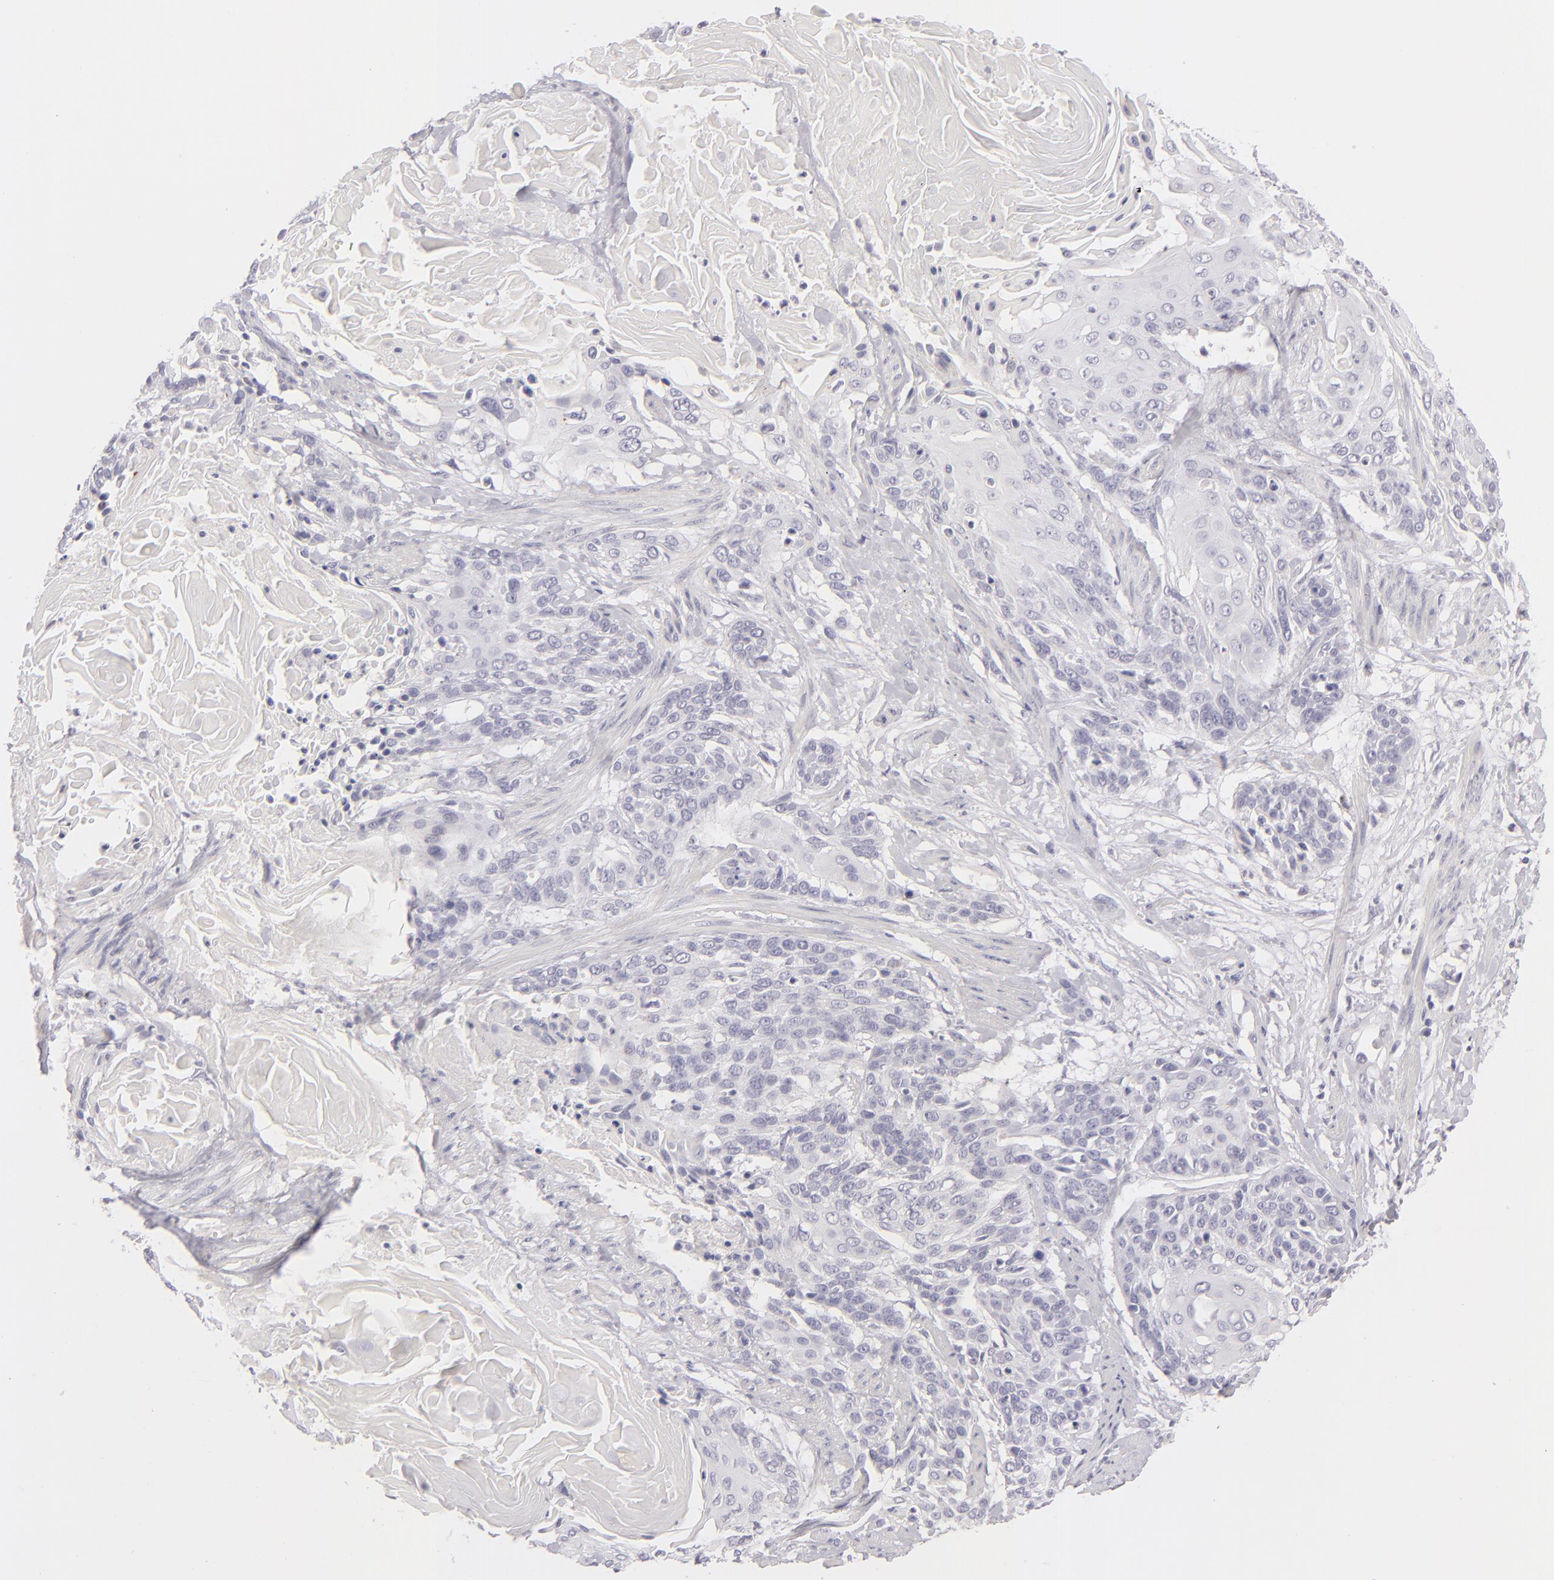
{"staining": {"intensity": "negative", "quantity": "none", "location": "none"}, "tissue": "cervical cancer", "cell_type": "Tumor cells", "image_type": "cancer", "snomed": [{"axis": "morphology", "description": "Squamous cell carcinoma, NOS"}, {"axis": "topography", "description": "Cervix"}], "caption": "This micrograph is of cervical cancer (squamous cell carcinoma) stained with immunohistochemistry to label a protein in brown with the nuclei are counter-stained blue. There is no staining in tumor cells.", "gene": "TNNC1", "patient": {"sex": "female", "age": 57}}